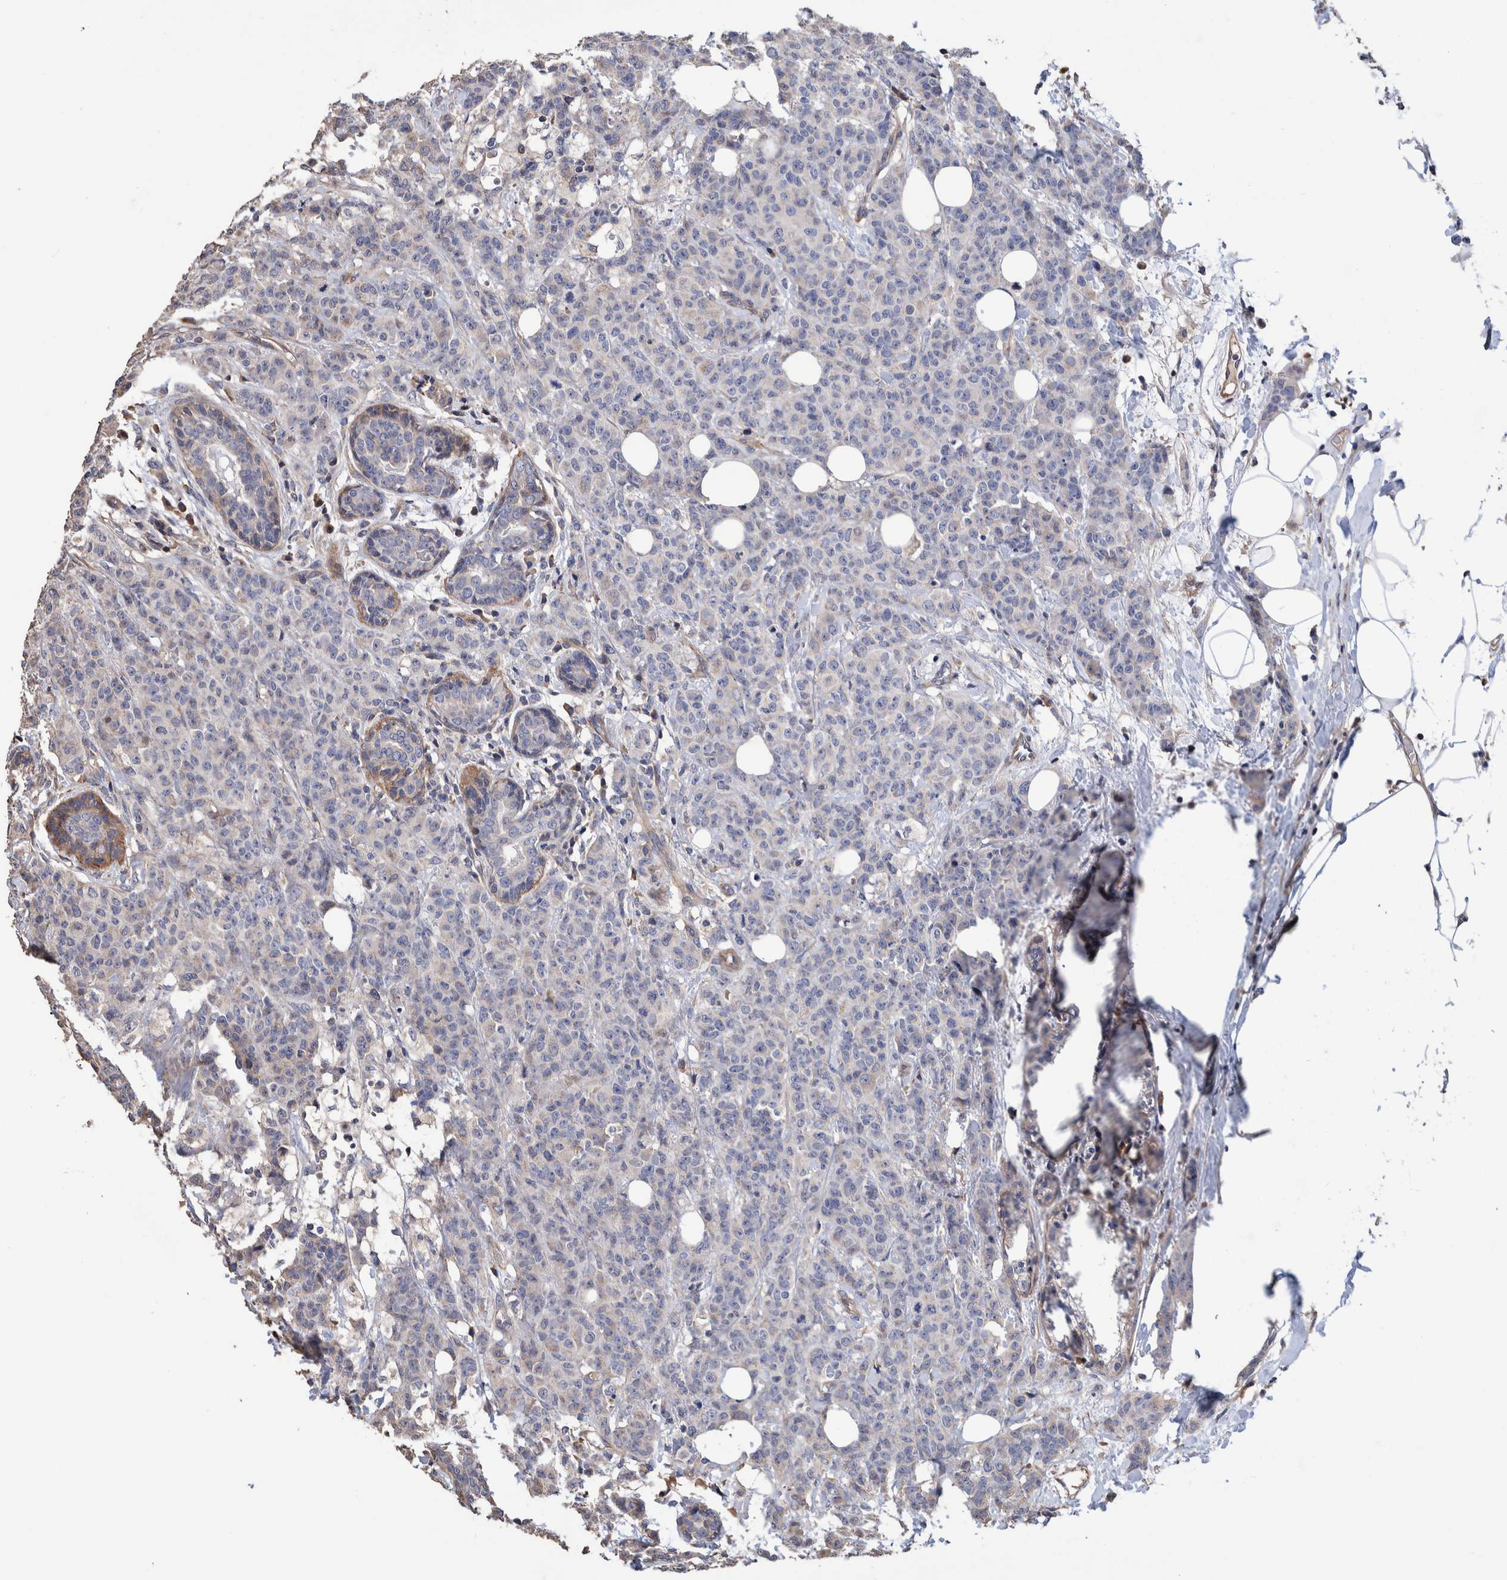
{"staining": {"intensity": "weak", "quantity": "<25%", "location": "cytoplasmic/membranous"}, "tissue": "breast cancer", "cell_type": "Tumor cells", "image_type": "cancer", "snomed": [{"axis": "morphology", "description": "Normal tissue, NOS"}, {"axis": "morphology", "description": "Duct carcinoma"}, {"axis": "topography", "description": "Breast"}], "caption": "Tumor cells show no significant protein staining in breast intraductal carcinoma. Nuclei are stained in blue.", "gene": "SLC45A4", "patient": {"sex": "female", "age": 40}}